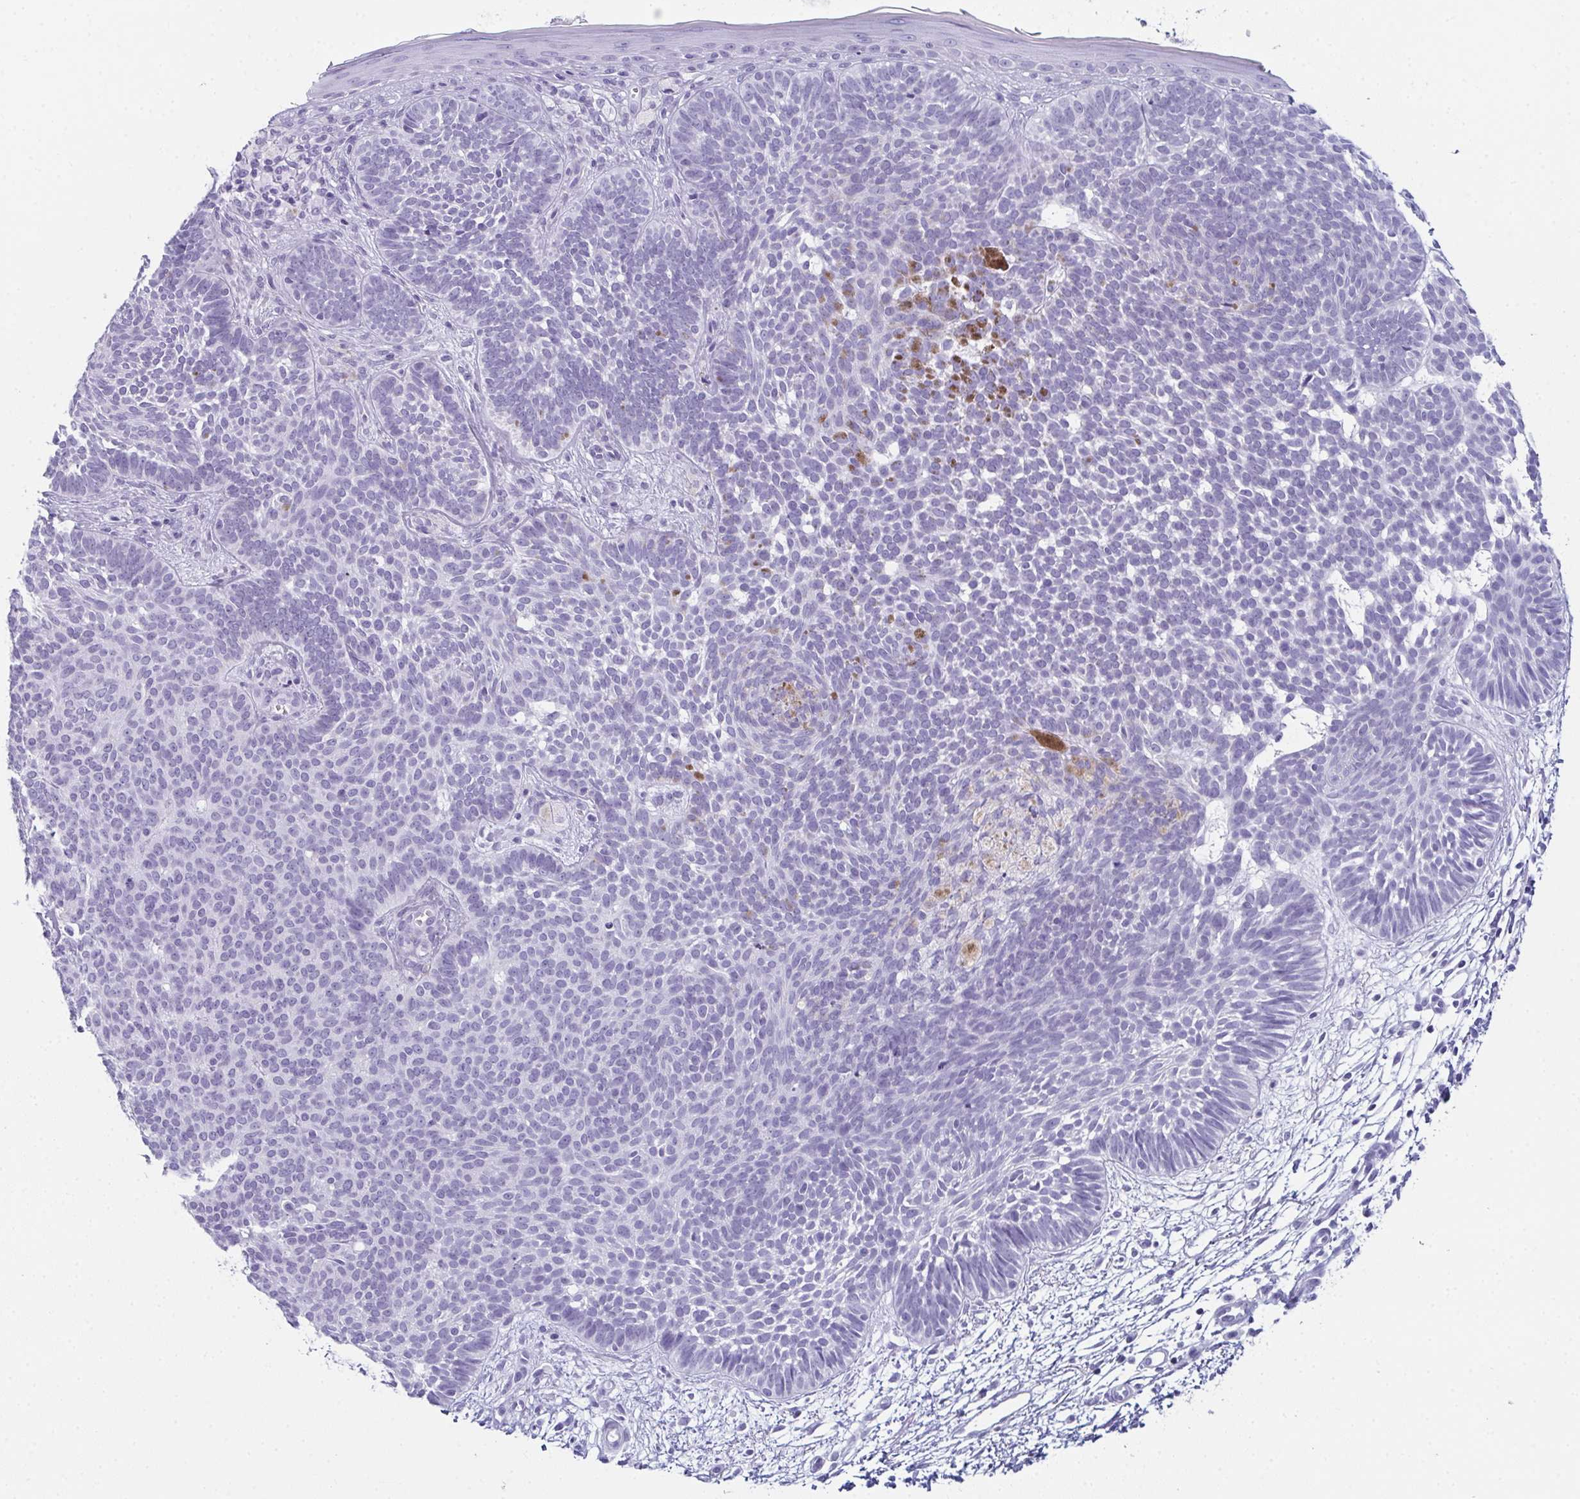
{"staining": {"intensity": "negative", "quantity": "none", "location": "none"}, "tissue": "skin cancer", "cell_type": "Tumor cells", "image_type": "cancer", "snomed": [{"axis": "morphology", "description": "Basal cell carcinoma"}, {"axis": "topography", "description": "Skin"}], "caption": "A high-resolution histopathology image shows IHC staining of skin cancer, which displays no significant staining in tumor cells. The staining was performed using DAB to visualize the protein expression in brown, while the nuclei were stained in blue with hematoxylin (Magnification: 20x).", "gene": "ENKUR", "patient": {"sex": "female", "age": 85}}